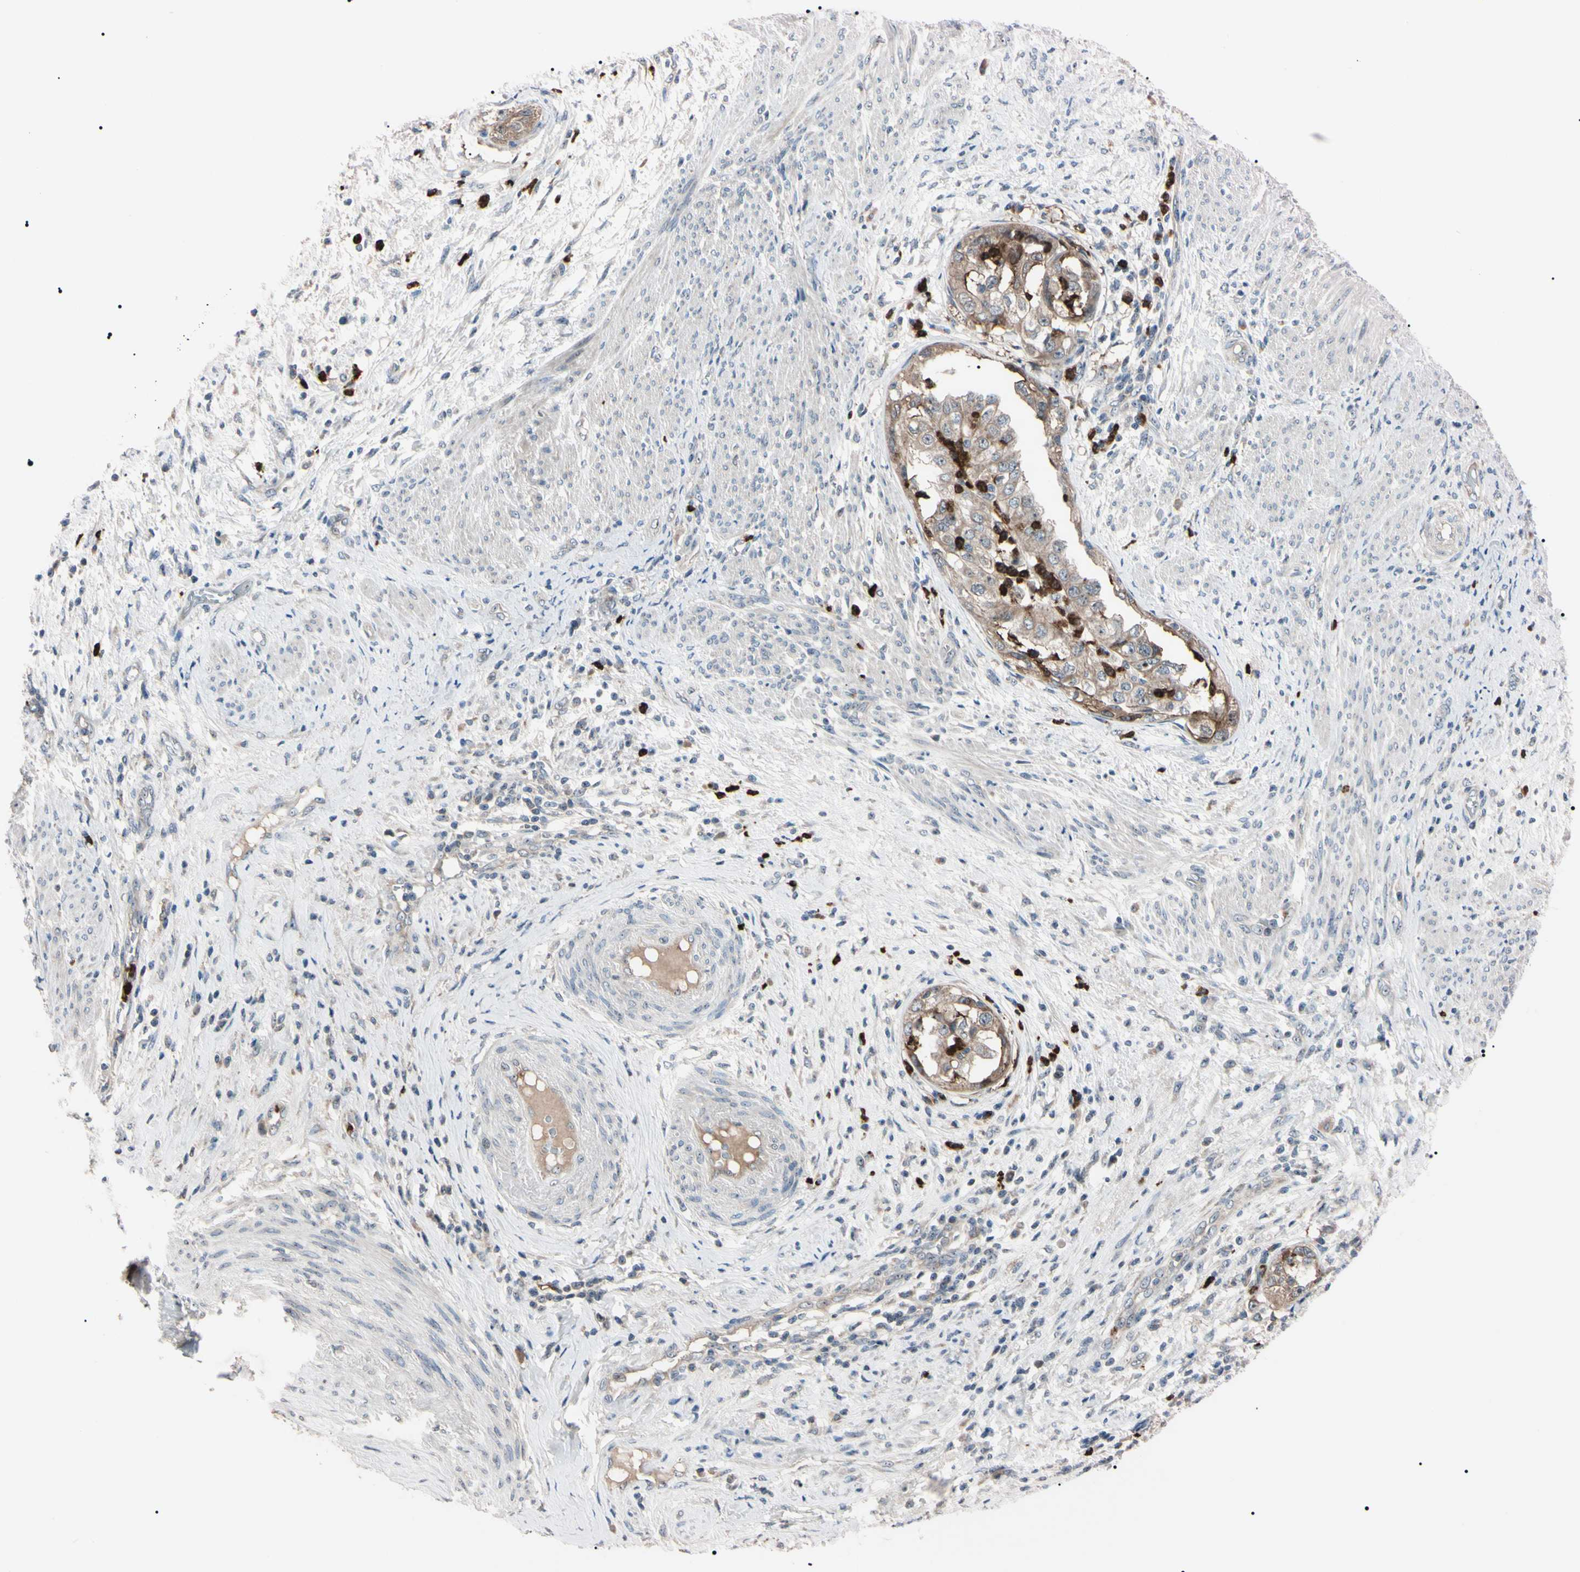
{"staining": {"intensity": "strong", "quantity": "<25%", "location": "cytoplasmic/membranous,nuclear"}, "tissue": "endometrial cancer", "cell_type": "Tumor cells", "image_type": "cancer", "snomed": [{"axis": "morphology", "description": "Adenocarcinoma, NOS"}, {"axis": "topography", "description": "Endometrium"}], "caption": "Endometrial cancer (adenocarcinoma) tissue exhibits strong cytoplasmic/membranous and nuclear positivity in about <25% of tumor cells", "gene": "TRAF5", "patient": {"sex": "female", "age": 85}}